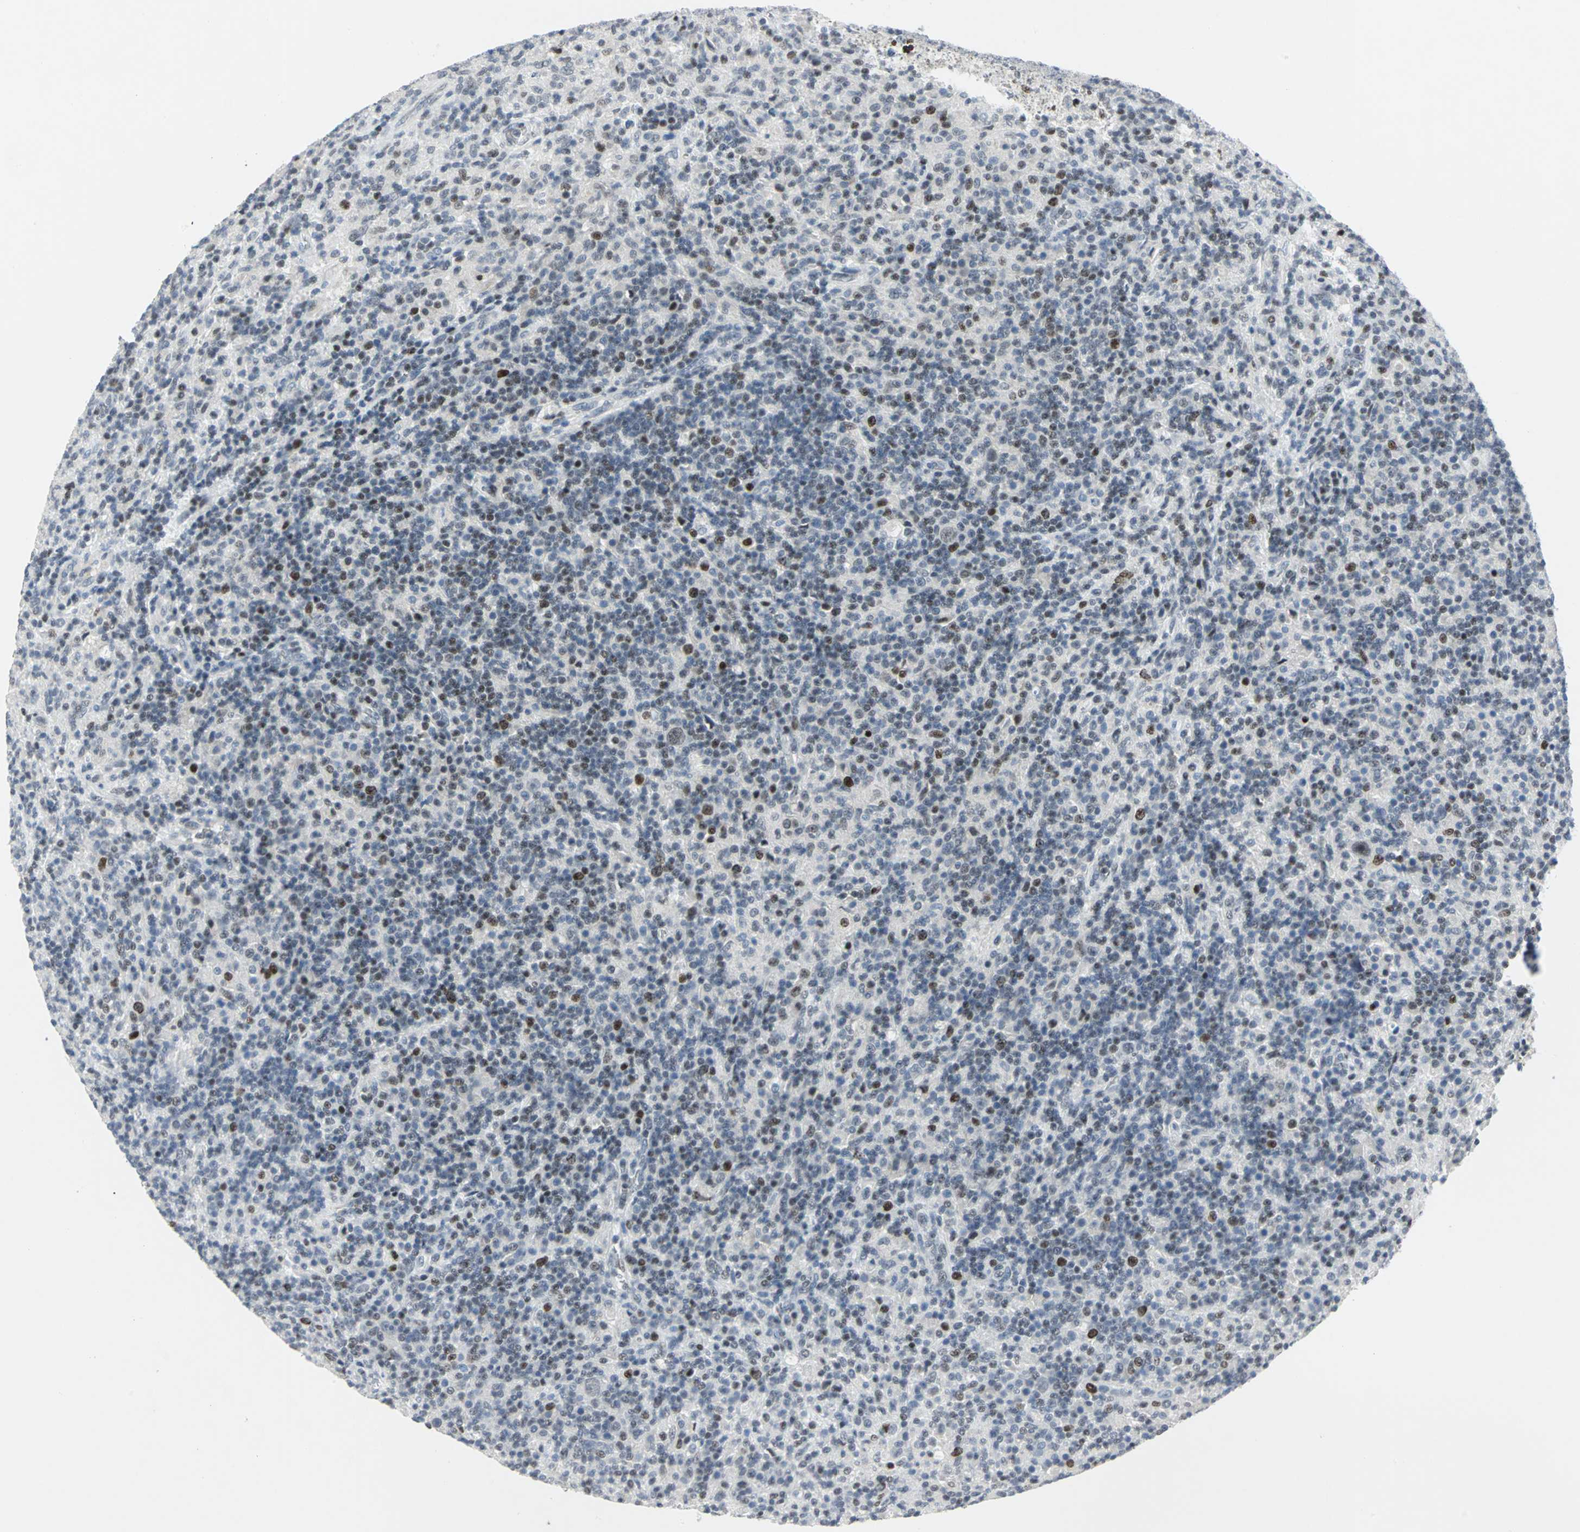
{"staining": {"intensity": "moderate", "quantity": "<25%", "location": "nuclear"}, "tissue": "lymphoma", "cell_type": "Tumor cells", "image_type": "cancer", "snomed": [{"axis": "morphology", "description": "Hodgkin's disease, NOS"}, {"axis": "topography", "description": "Lymph node"}], "caption": "An immunohistochemistry (IHC) photomicrograph of neoplastic tissue is shown. Protein staining in brown labels moderate nuclear positivity in Hodgkin's disease within tumor cells. (DAB = brown stain, brightfield microscopy at high magnification).", "gene": "RPA1", "patient": {"sex": "male", "age": 70}}